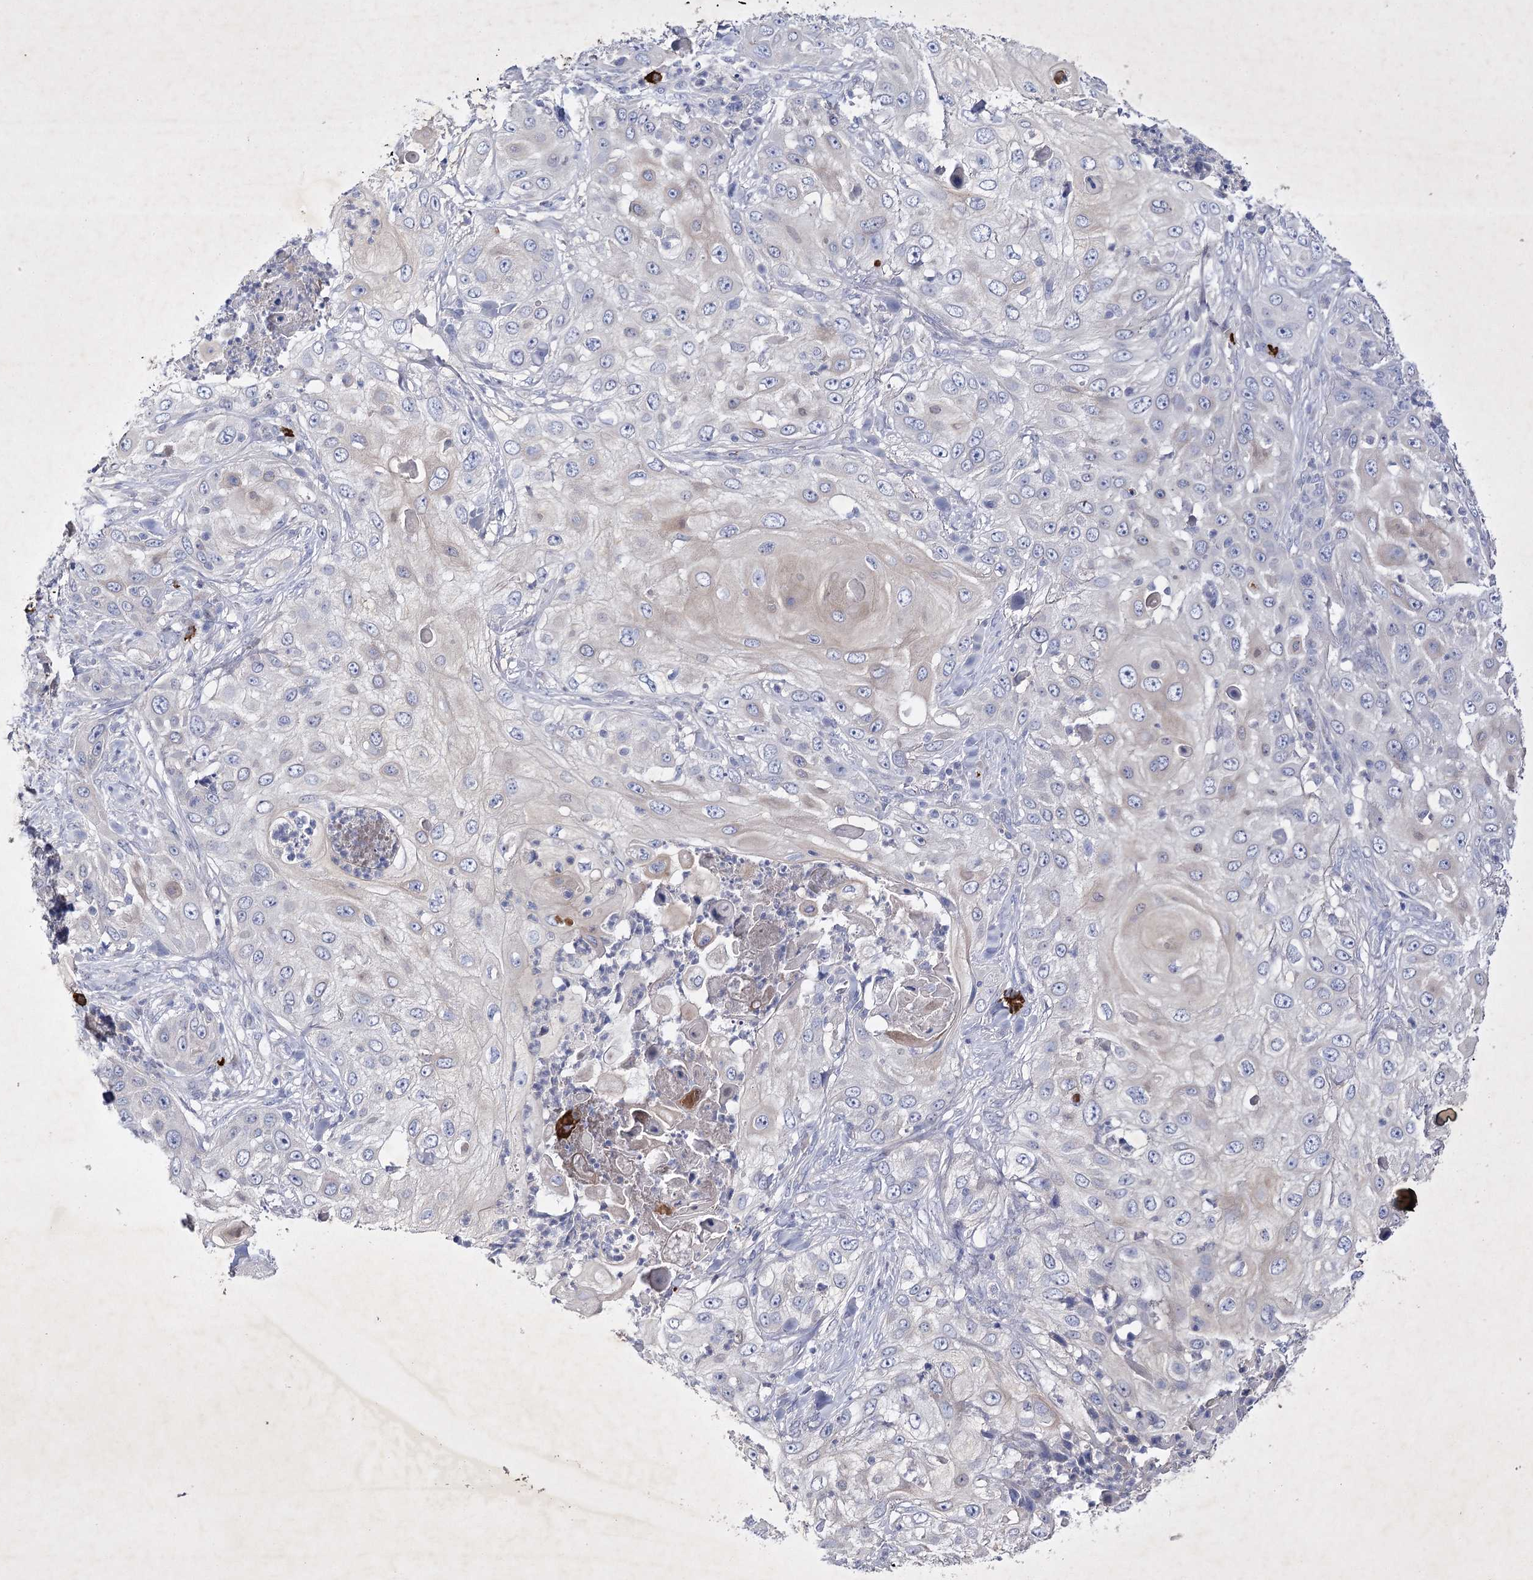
{"staining": {"intensity": "negative", "quantity": "none", "location": "none"}, "tissue": "skin cancer", "cell_type": "Tumor cells", "image_type": "cancer", "snomed": [{"axis": "morphology", "description": "Squamous cell carcinoma, NOS"}, {"axis": "topography", "description": "Skin"}], "caption": "A micrograph of human skin squamous cell carcinoma is negative for staining in tumor cells. (Stains: DAB IHC with hematoxylin counter stain, Microscopy: brightfield microscopy at high magnification).", "gene": "COX15", "patient": {"sex": "female", "age": 44}}